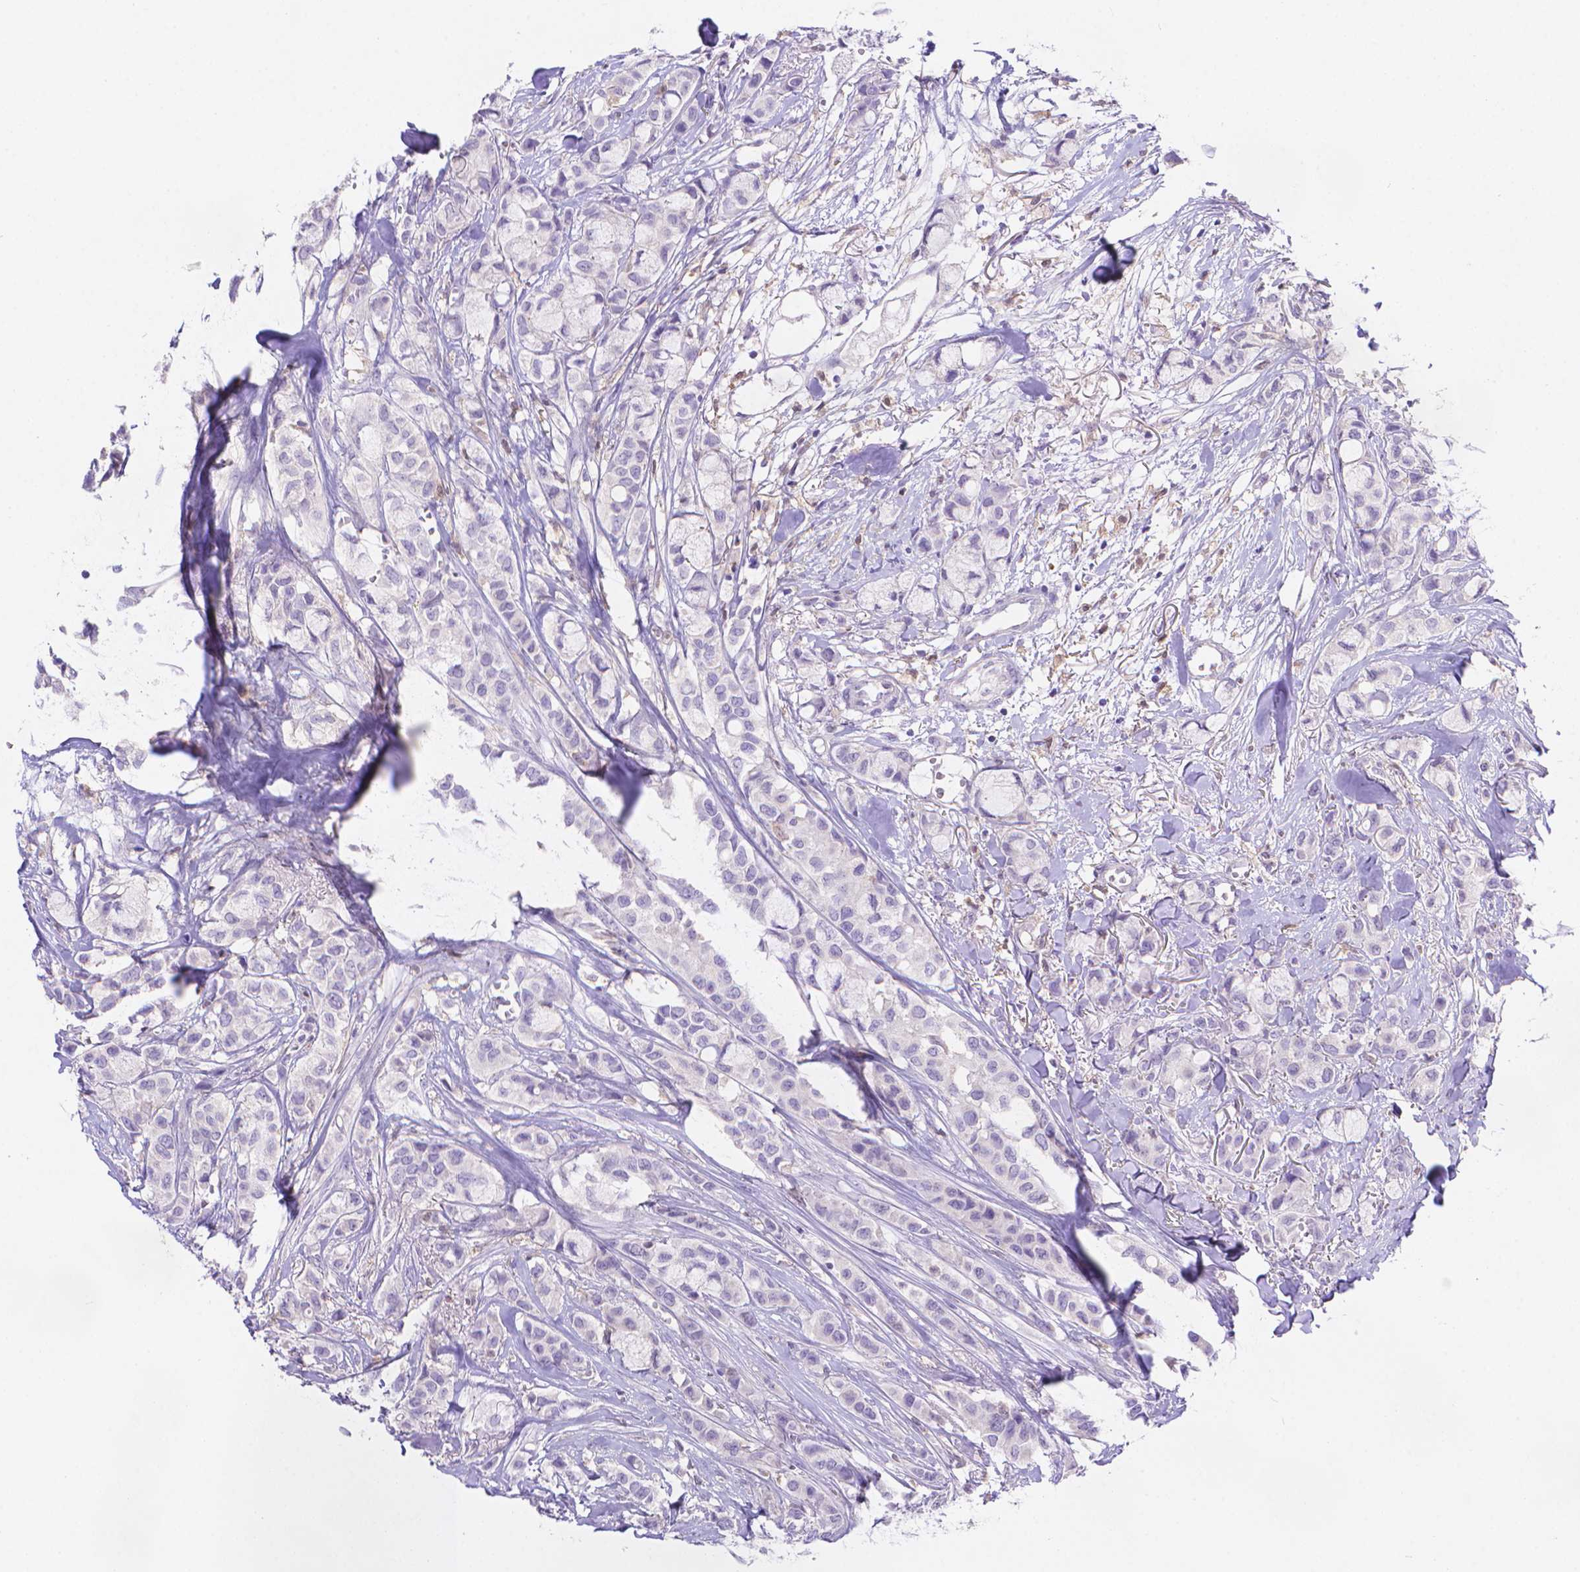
{"staining": {"intensity": "negative", "quantity": "none", "location": "none"}, "tissue": "breast cancer", "cell_type": "Tumor cells", "image_type": "cancer", "snomed": [{"axis": "morphology", "description": "Duct carcinoma"}, {"axis": "topography", "description": "Breast"}], "caption": "Tumor cells show no significant positivity in breast cancer (infiltrating ductal carcinoma).", "gene": "FGD2", "patient": {"sex": "female", "age": 85}}